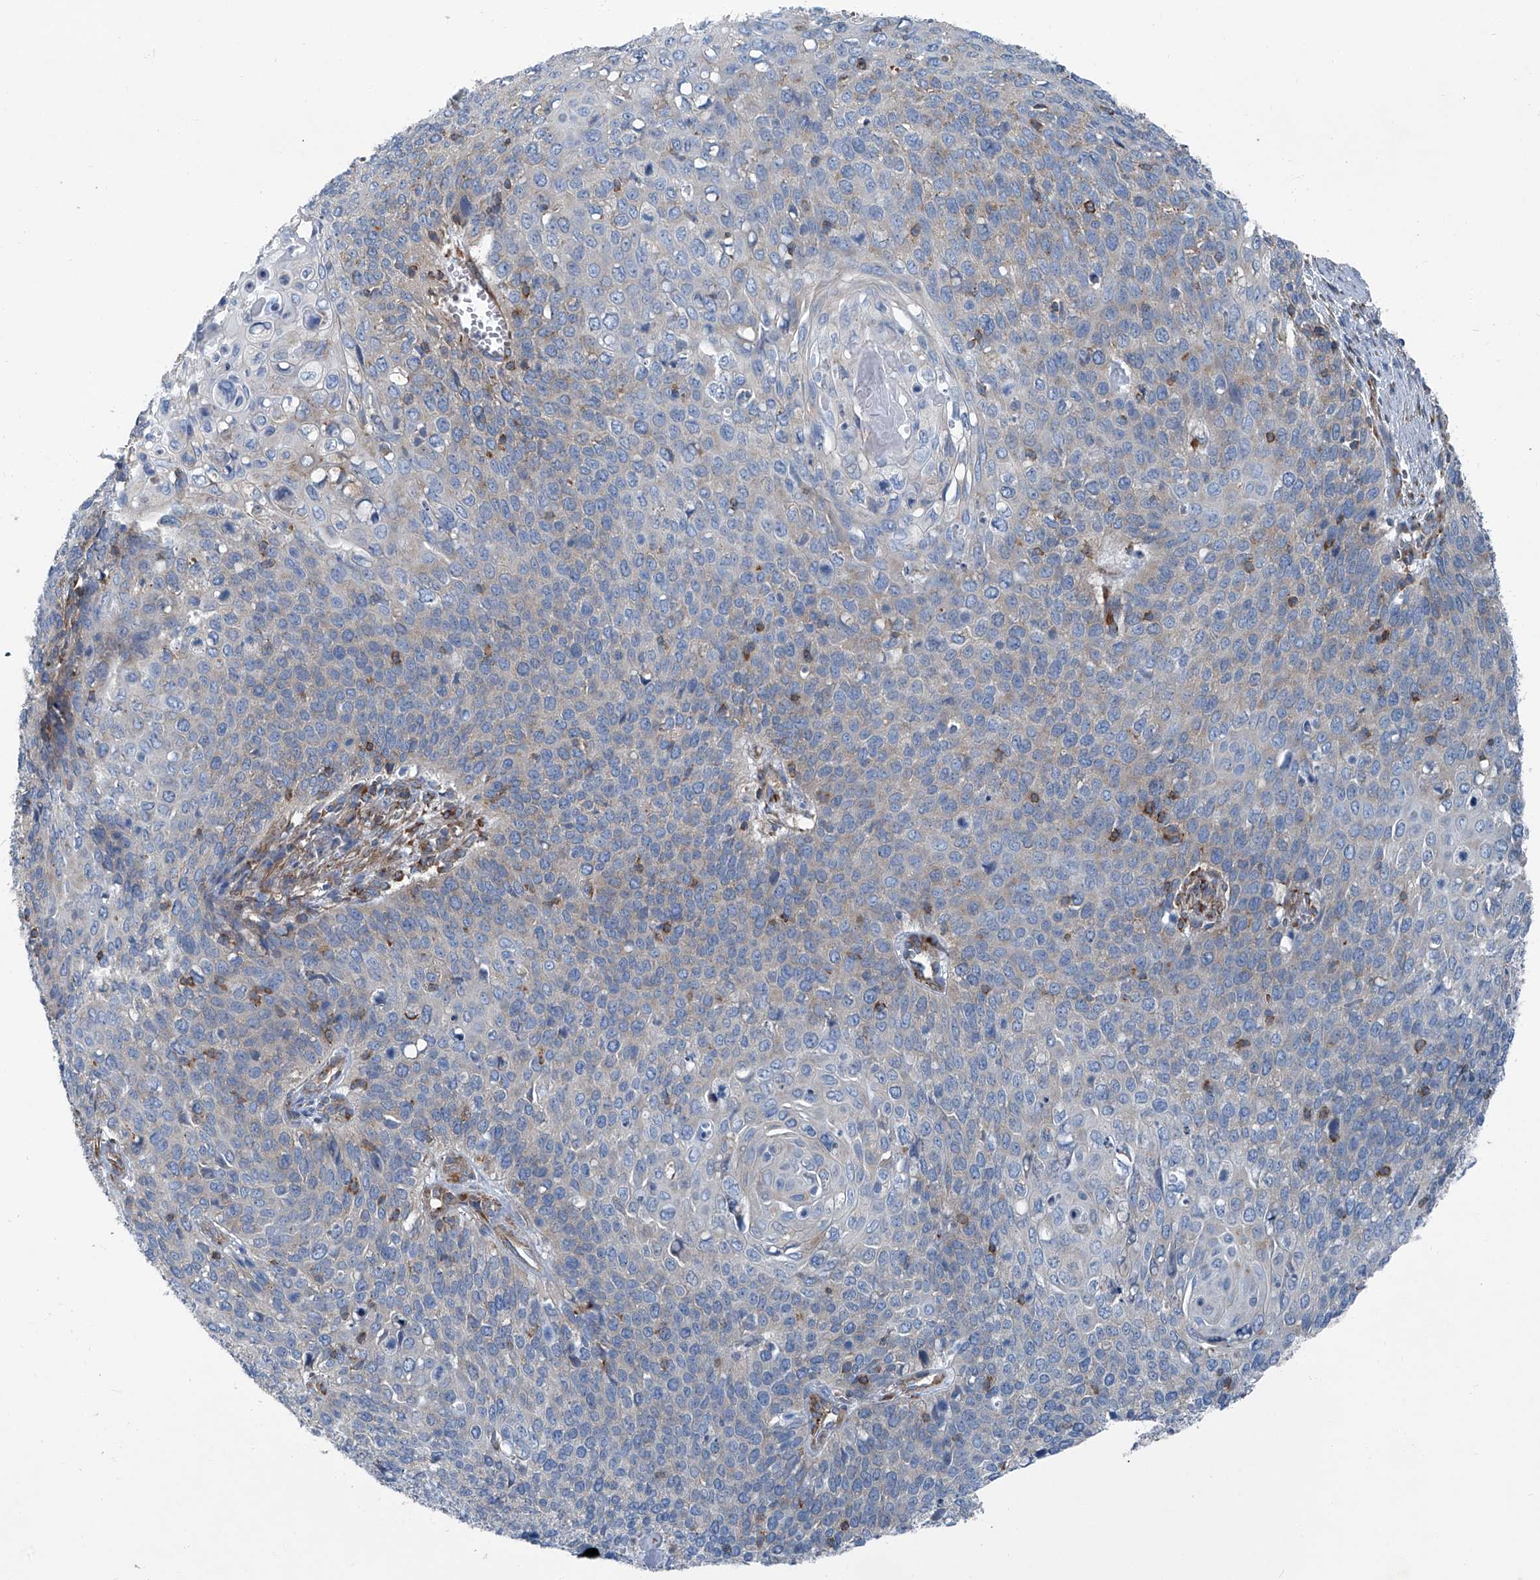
{"staining": {"intensity": "negative", "quantity": "none", "location": "none"}, "tissue": "cervical cancer", "cell_type": "Tumor cells", "image_type": "cancer", "snomed": [{"axis": "morphology", "description": "Squamous cell carcinoma, NOS"}, {"axis": "topography", "description": "Cervix"}], "caption": "Tumor cells show no significant protein expression in cervical cancer. (DAB IHC visualized using brightfield microscopy, high magnification).", "gene": "SEPTIN7", "patient": {"sex": "female", "age": 39}}